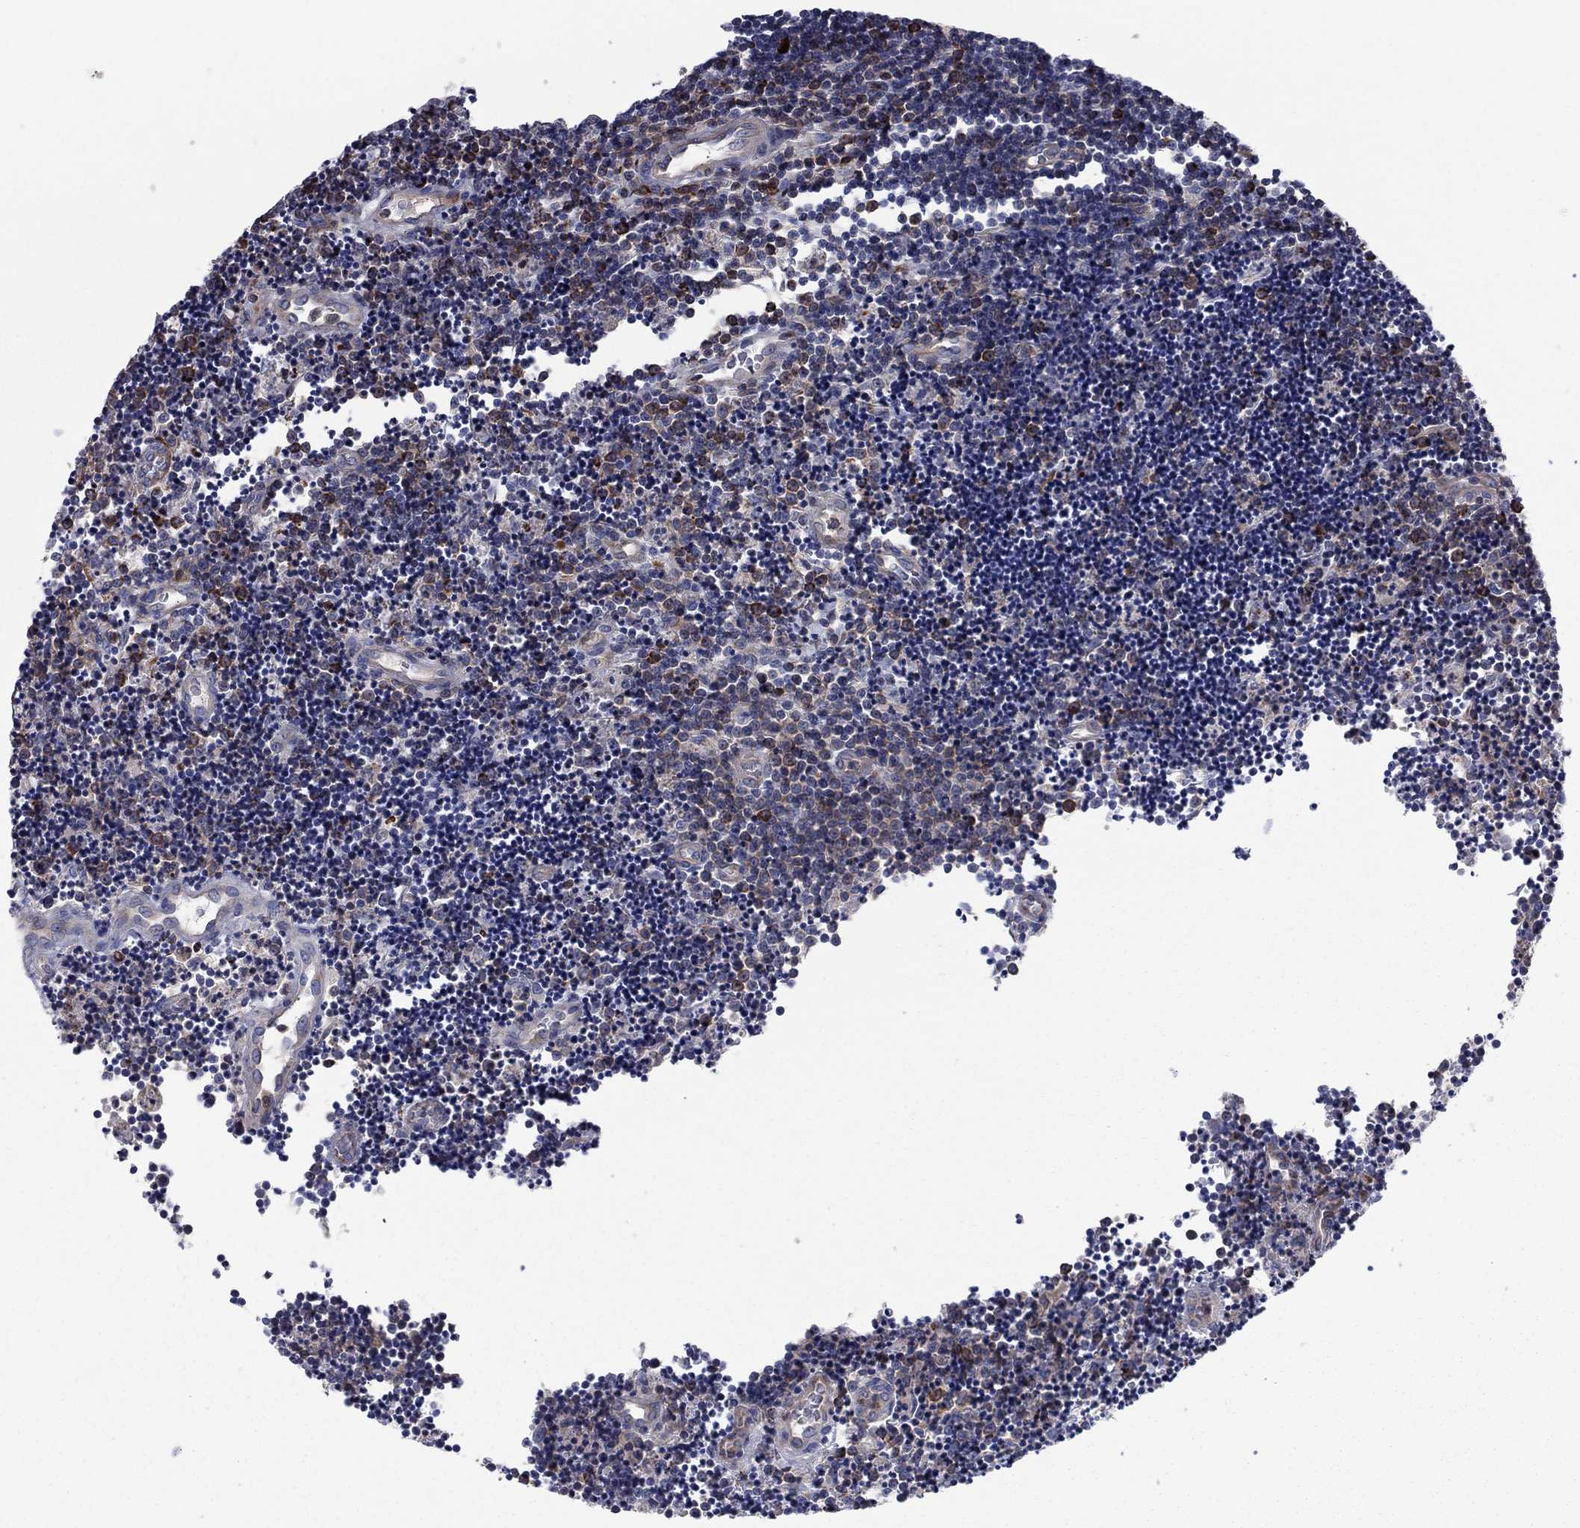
{"staining": {"intensity": "strong", "quantity": "<25%", "location": "cytoplasmic/membranous"}, "tissue": "lymphoma", "cell_type": "Tumor cells", "image_type": "cancer", "snomed": [{"axis": "morphology", "description": "Malignant lymphoma, non-Hodgkin's type, Low grade"}, {"axis": "topography", "description": "Brain"}], "caption": "There is medium levels of strong cytoplasmic/membranous expression in tumor cells of lymphoma, as demonstrated by immunohistochemical staining (brown color).", "gene": "PVR", "patient": {"sex": "female", "age": 66}}